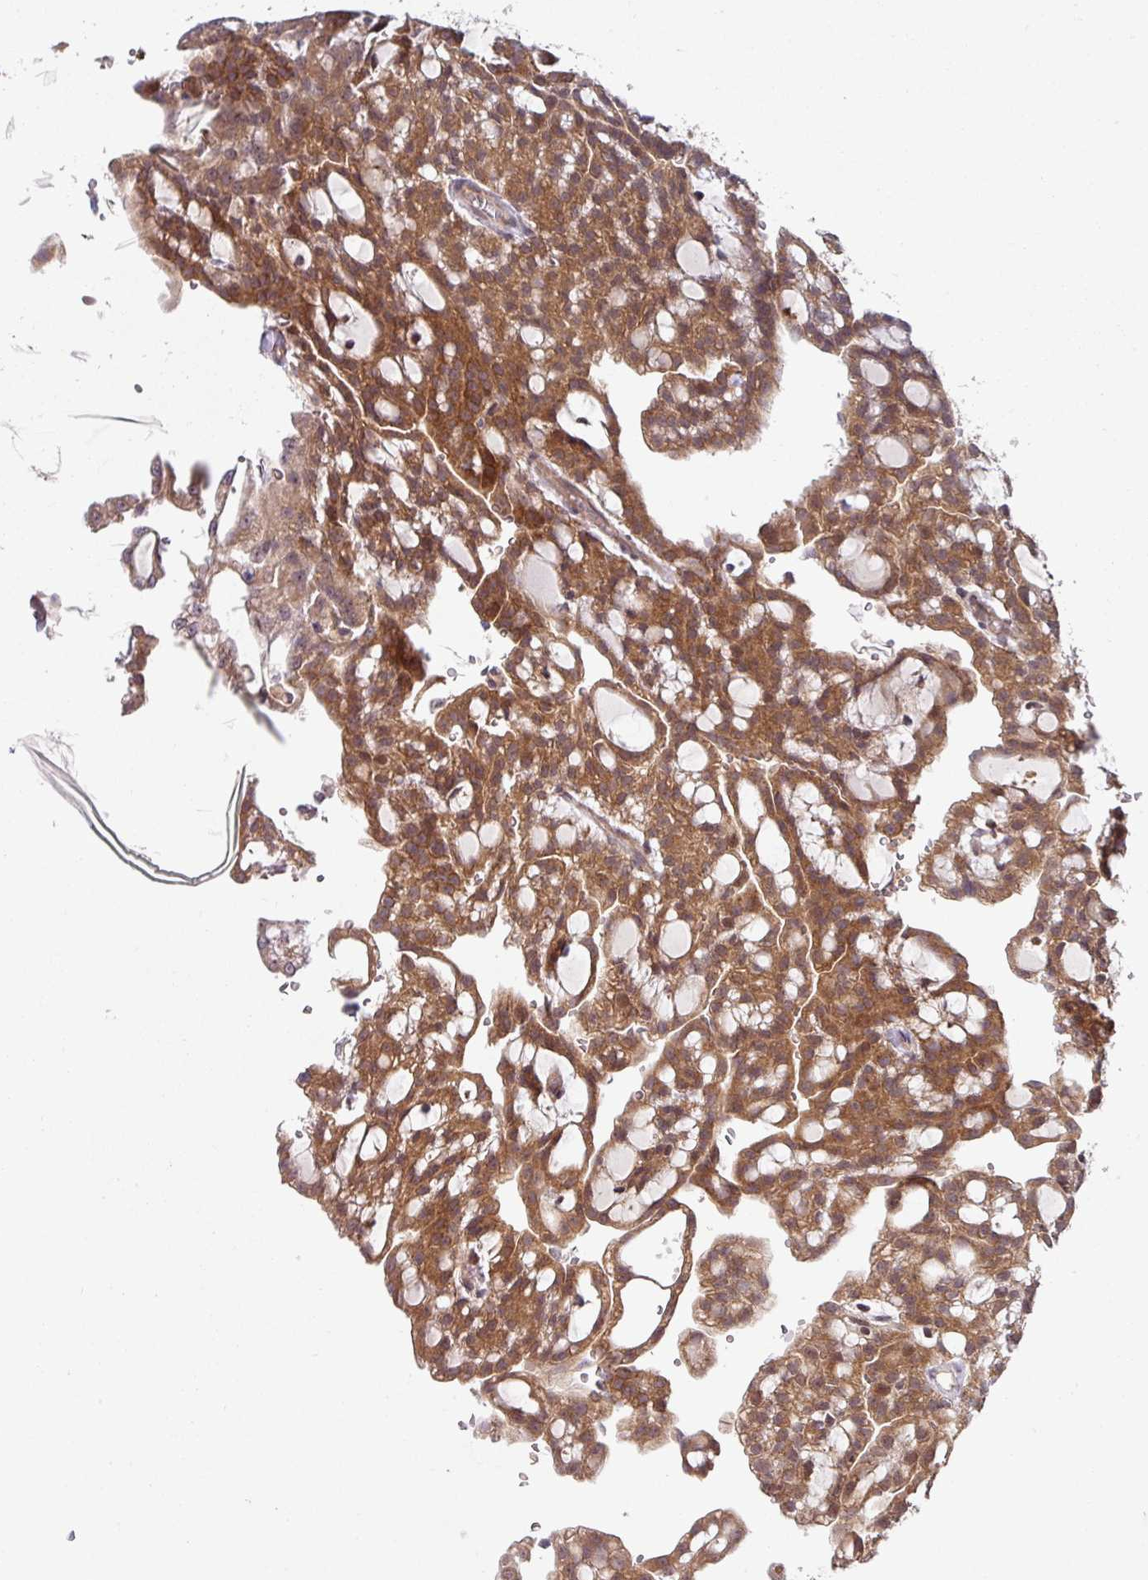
{"staining": {"intensity": "moderate", "quantity": ">75%", "location": "cytoplasmic/membranous"}, "tissue": "renal cancer", "cell_type": "Tumor cells", "image_type": "cancer", "snomed": [{"axis": "morphology", "description": "Adenocarcinoma, NOS"}, {"axis": "topography", "description": "Kidney"}], "caption": "Adenocarcinoma (renal) was stained to show a protein in brown. There is medium levels of moderate cytoplasmic/membranous expression in about >75% of tumor cells.", "gene": "CAMLG", "patient": {"sex": "male", "age": 63}}